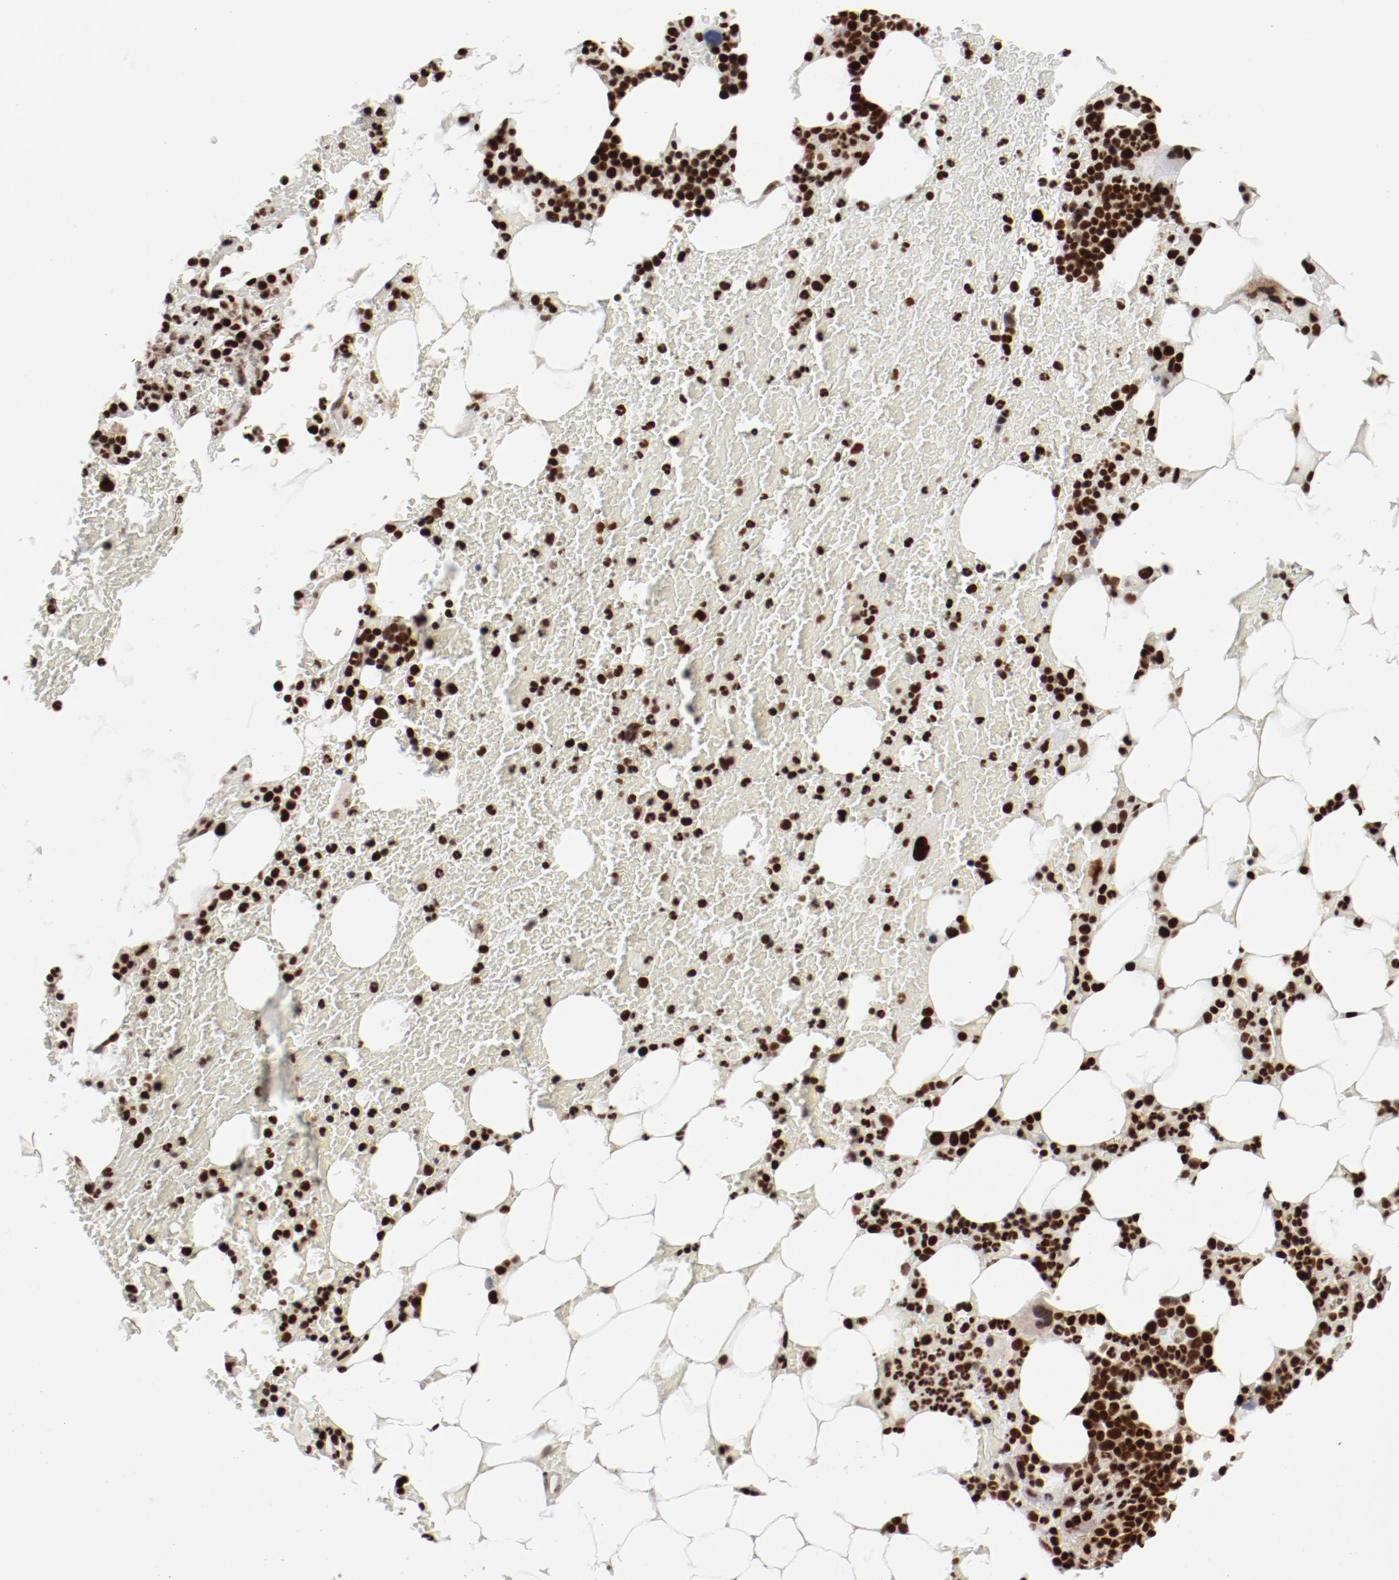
{"staining": {"intensity": "strong", "quantity": ">75%", "location": "nuclear"}, "tissue": "bone marrow", "cell_type": "Hematopoietic cells", "image_type": "normal", "snomed": [{"axis": "morphology", "description": "Normal tissue, NOS"}, {"axis": "topography", "description": "Bone marrow"}], "caption": "This micrograph reveals benign bone marrow stained with immunohistochemistry (IHC) to label a protein in brown. The nuclear of hematopoietic cells show strong positivity for the protein. Nuclei are counter-stained blue.", "gene": "NFYB", "patient": {"sex": "female", "age": 73}}